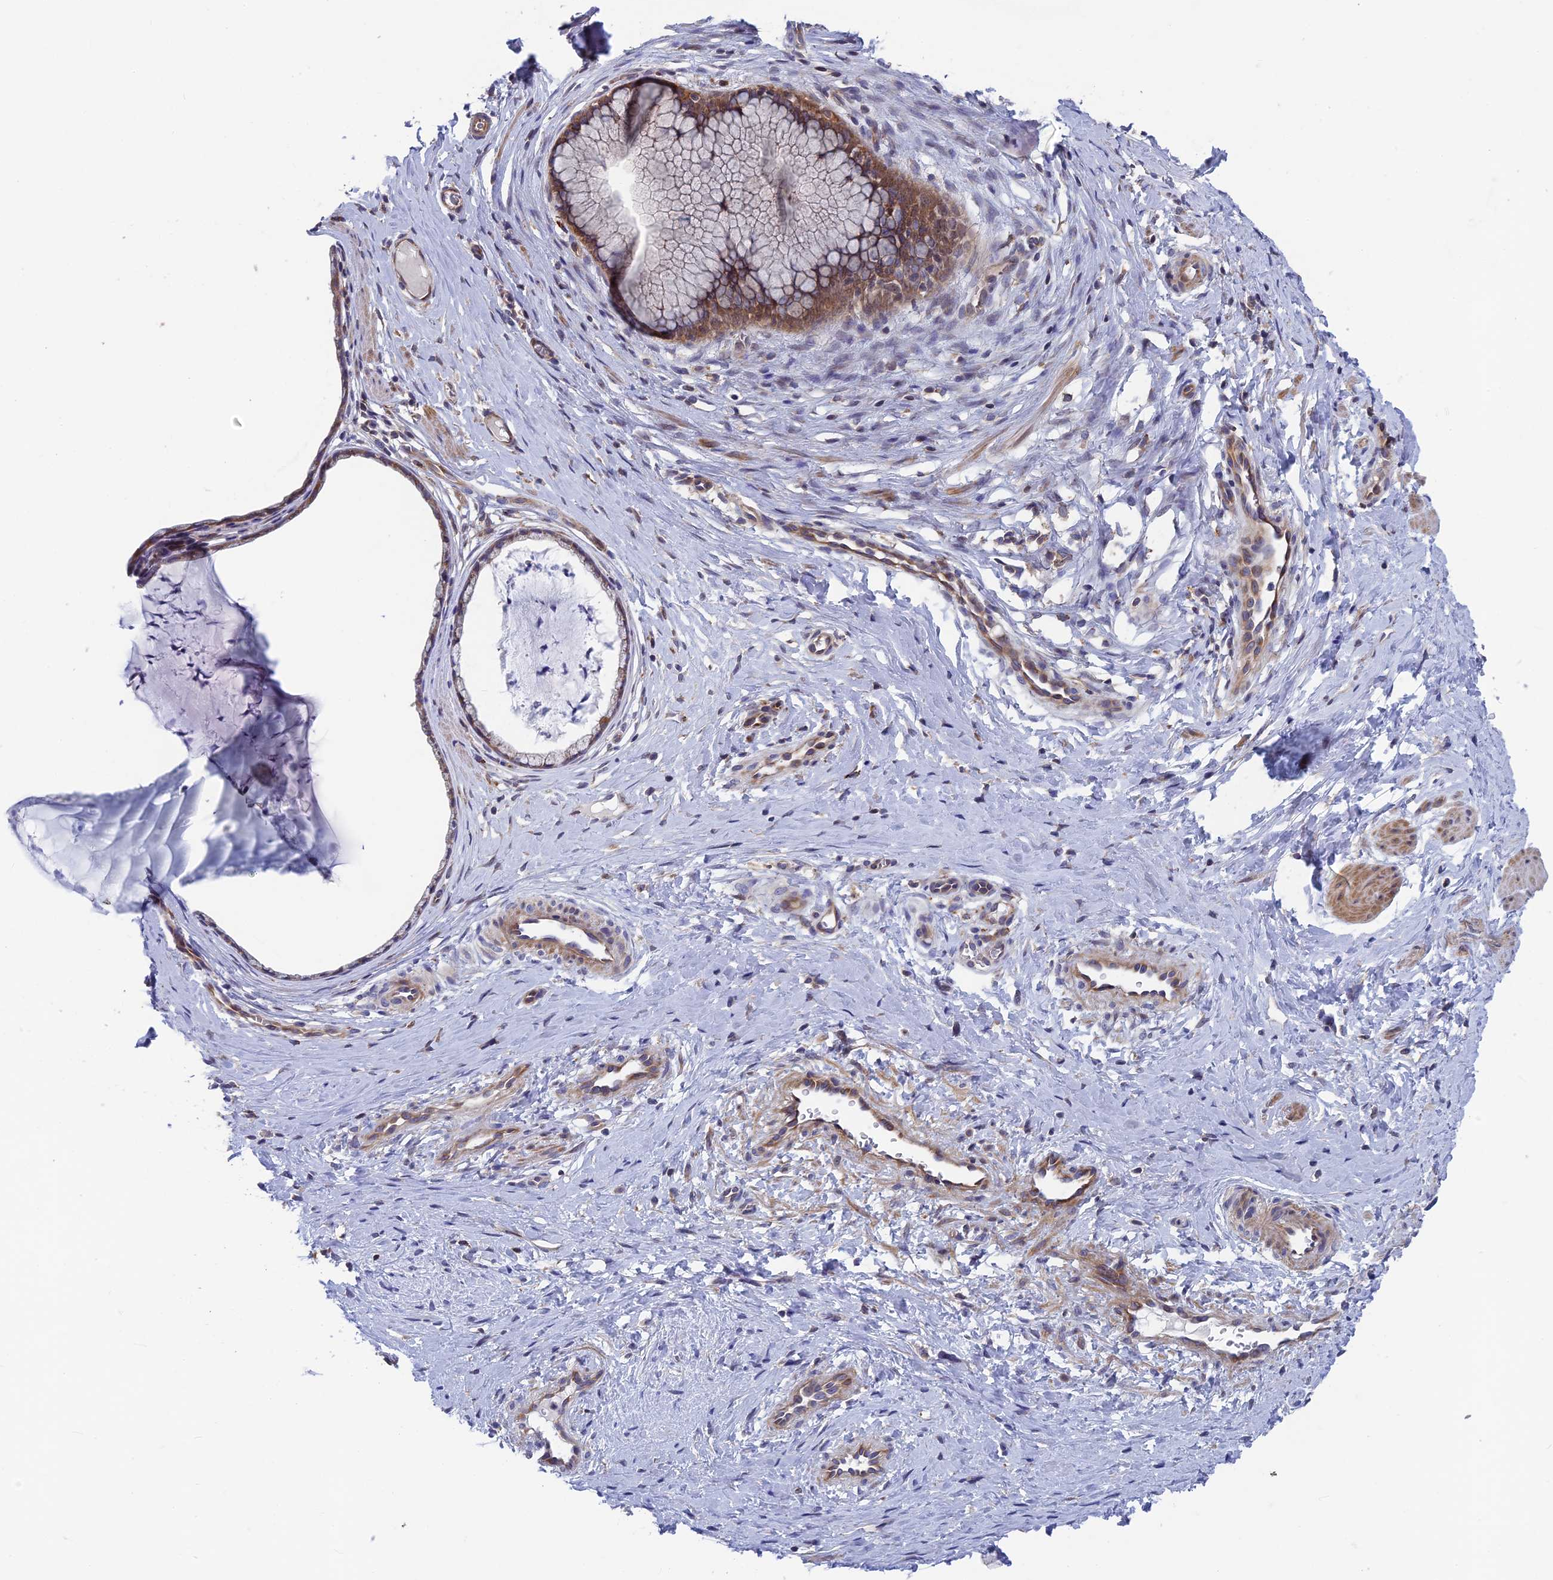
{"staining": {"intensity": "moderate", "quantity": ">75%", "location": "cytoplasmic/membranous"}, "tissue": "cervix", "cell_type": "Glandular cells", "image_type": "normal", "snomed": [{"axis": "morphology", "description": "Normal tissue, NOS"}, {"axis": "topography", "description": "Cervix"}], "caption": "Immunohistochemistry (IHC) image of benign cervix: human cervix stained using immunohistochemistry (IHC) displays medium levels of moderate protein expression localized specifically in the cytoplasmic/membranous of glandular cells, appearing as a cytoplasmic/membranous brown color.", "gene": "BLTP2", "patient": {"sex": "female", "age": 36}}